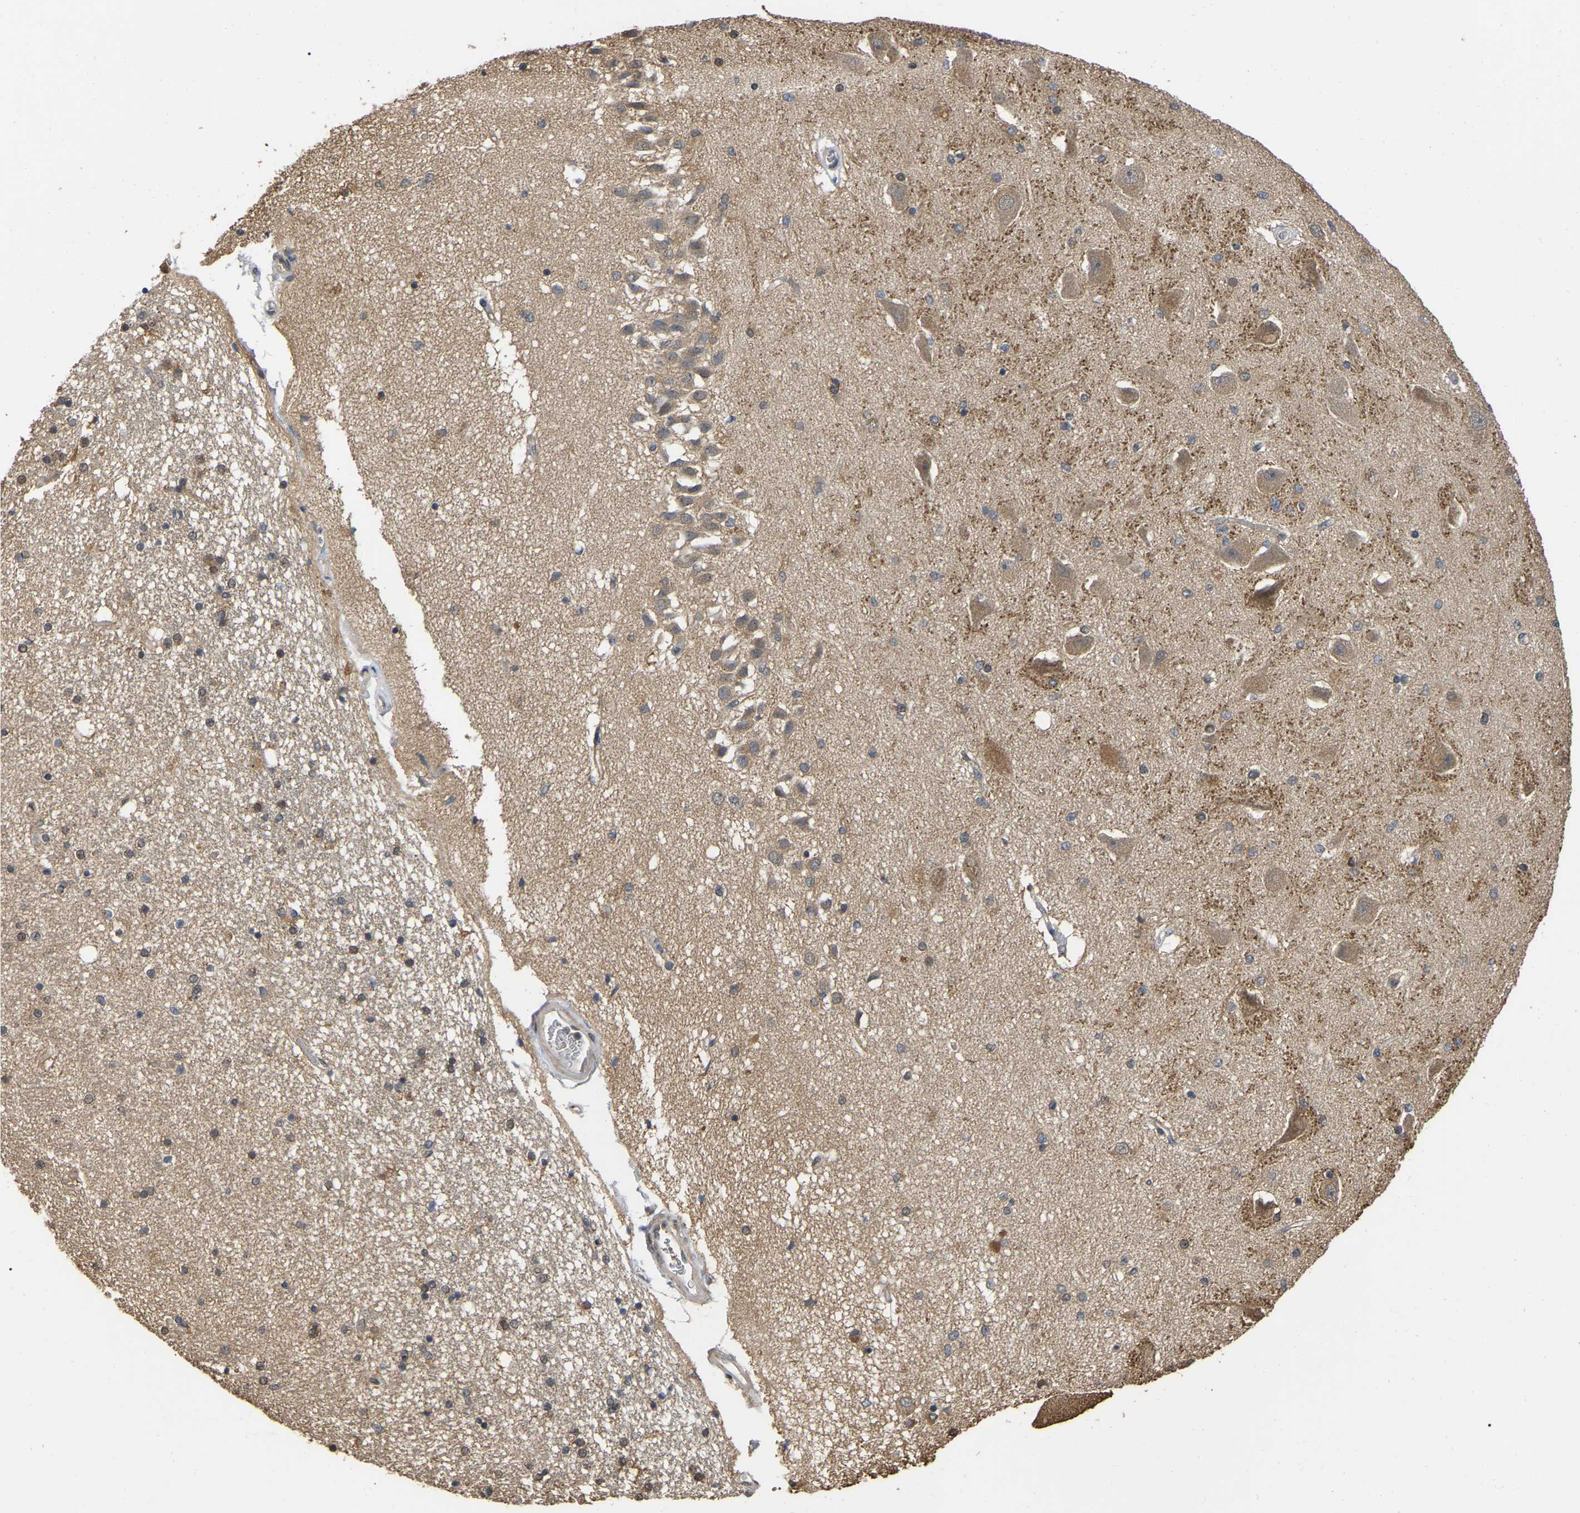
{"staining": {"intensity": "weak", "quantity": "25%-75%", "location": "cytoplasmic/membranous"}, "tissue": "hippocampus", "cell_type": "Glial cells", "image_type": "normal", "snomed": [{"axis": "morphology", "description": "Normal tissue, NOS"}, {"axis": "topography", "description": "Hippocampus"}], "caption": "Immunohistochemistry (IHC) (DAB) staining of benign human hippocampus exhibits weak cytoplasmic/membranous protein positivity in about 25%-75% of glial cells.", "gene": "FAM219A", "patient": {"sex": "female", "age": 54}}